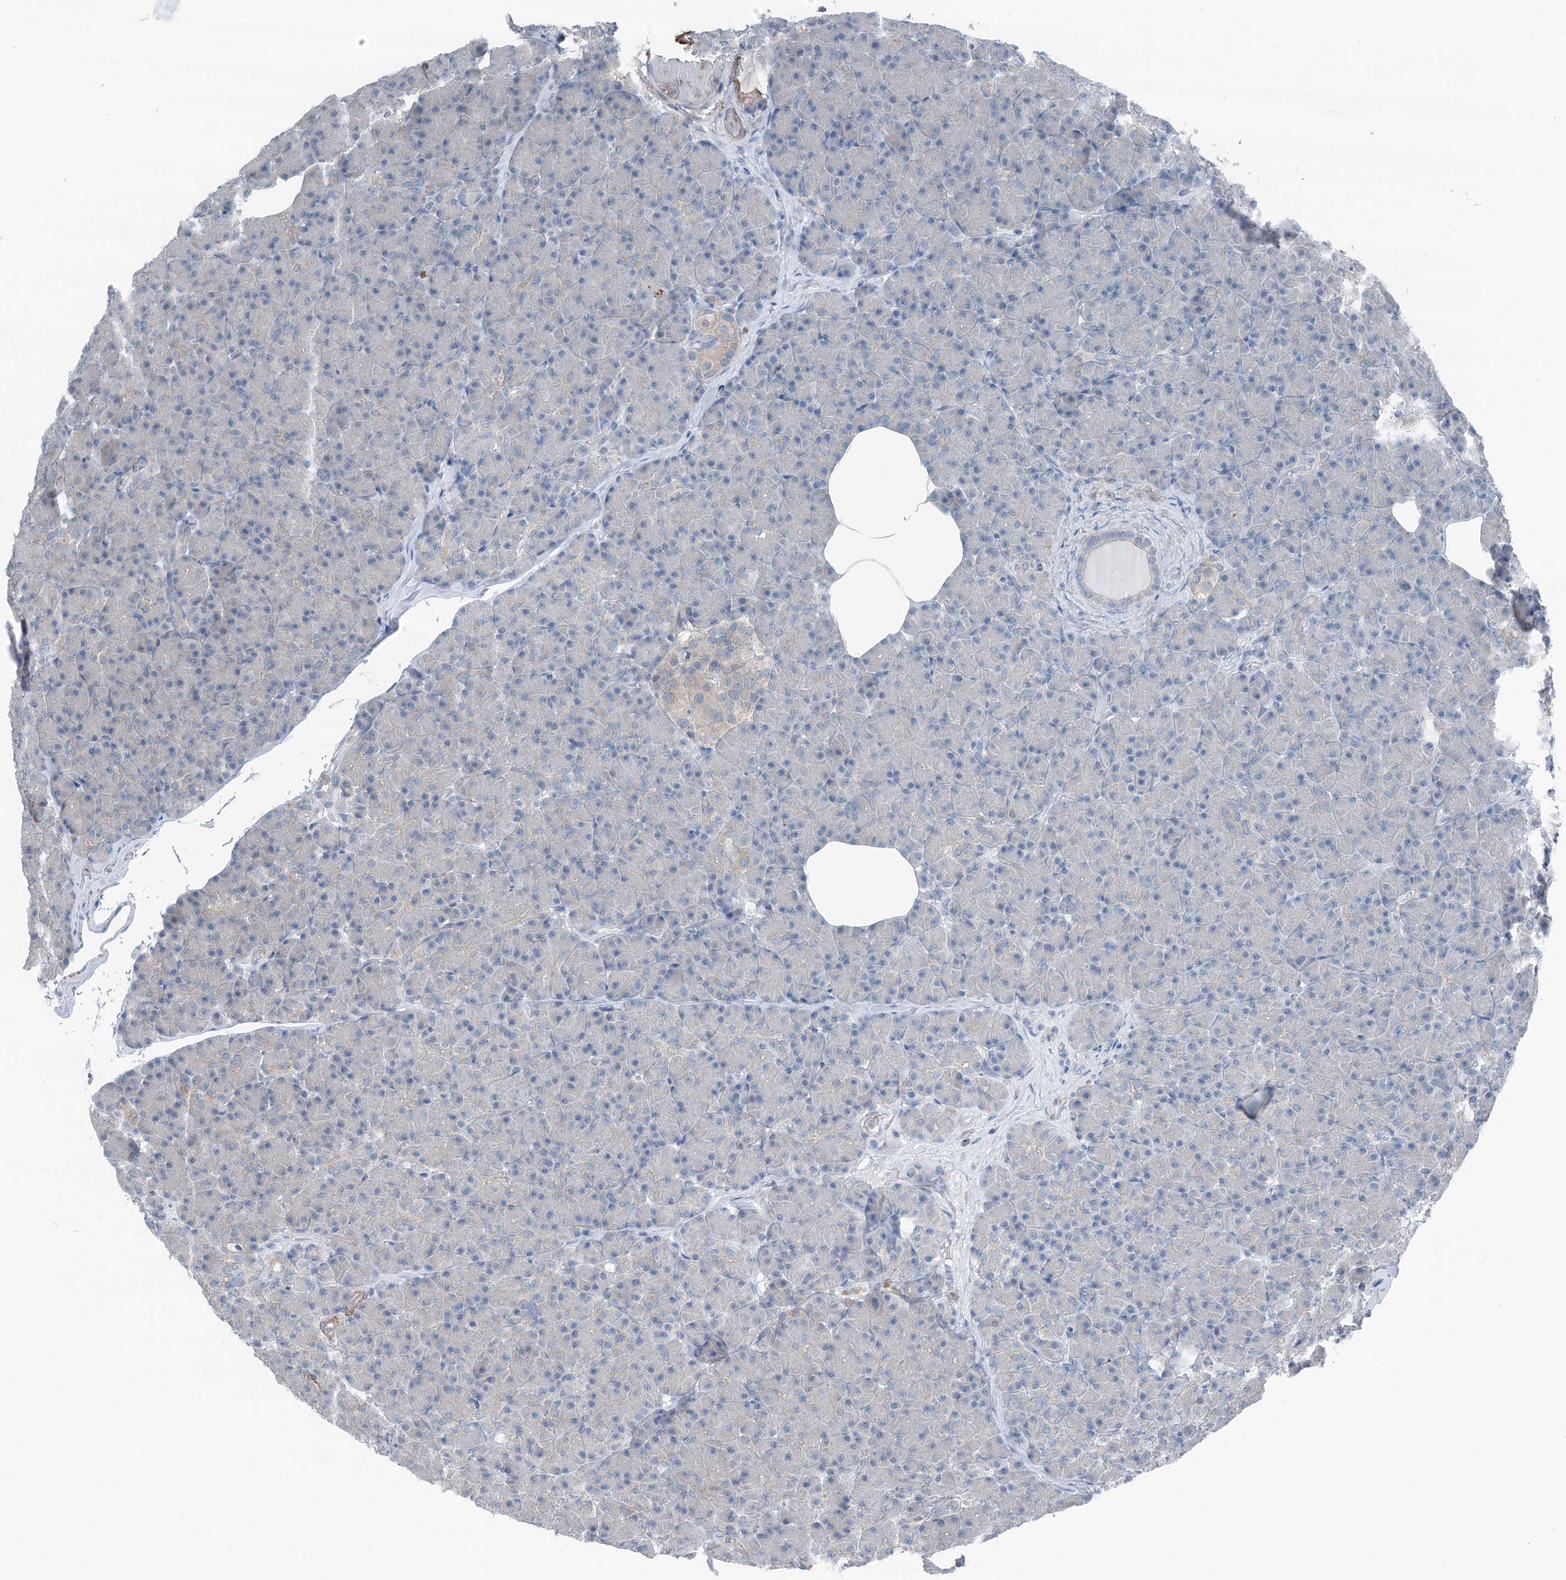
{"staining": {"intensity": "negative", "quantity": "none", "location": "none"}, "tissue": "pancreas", "cell_type": "Exocrine glandular cells", "image_type": "normal", "snomed": [{"axis": "morphology", "description": "Normal tissue, NOS"}, {"axis": "topography", "description": "Pancreas"}], "caption": "An immunohistochemistry (IHC) photomicrograph of benign pancreas is shown. There is no staining in exocrine glandular cells of pancreas. (DAB (3,3'-diaminobenzidine) immunohistochemistry, high magnification).", "gene": "HSPB11", "patient": {"sex": "female", "age": 43}}